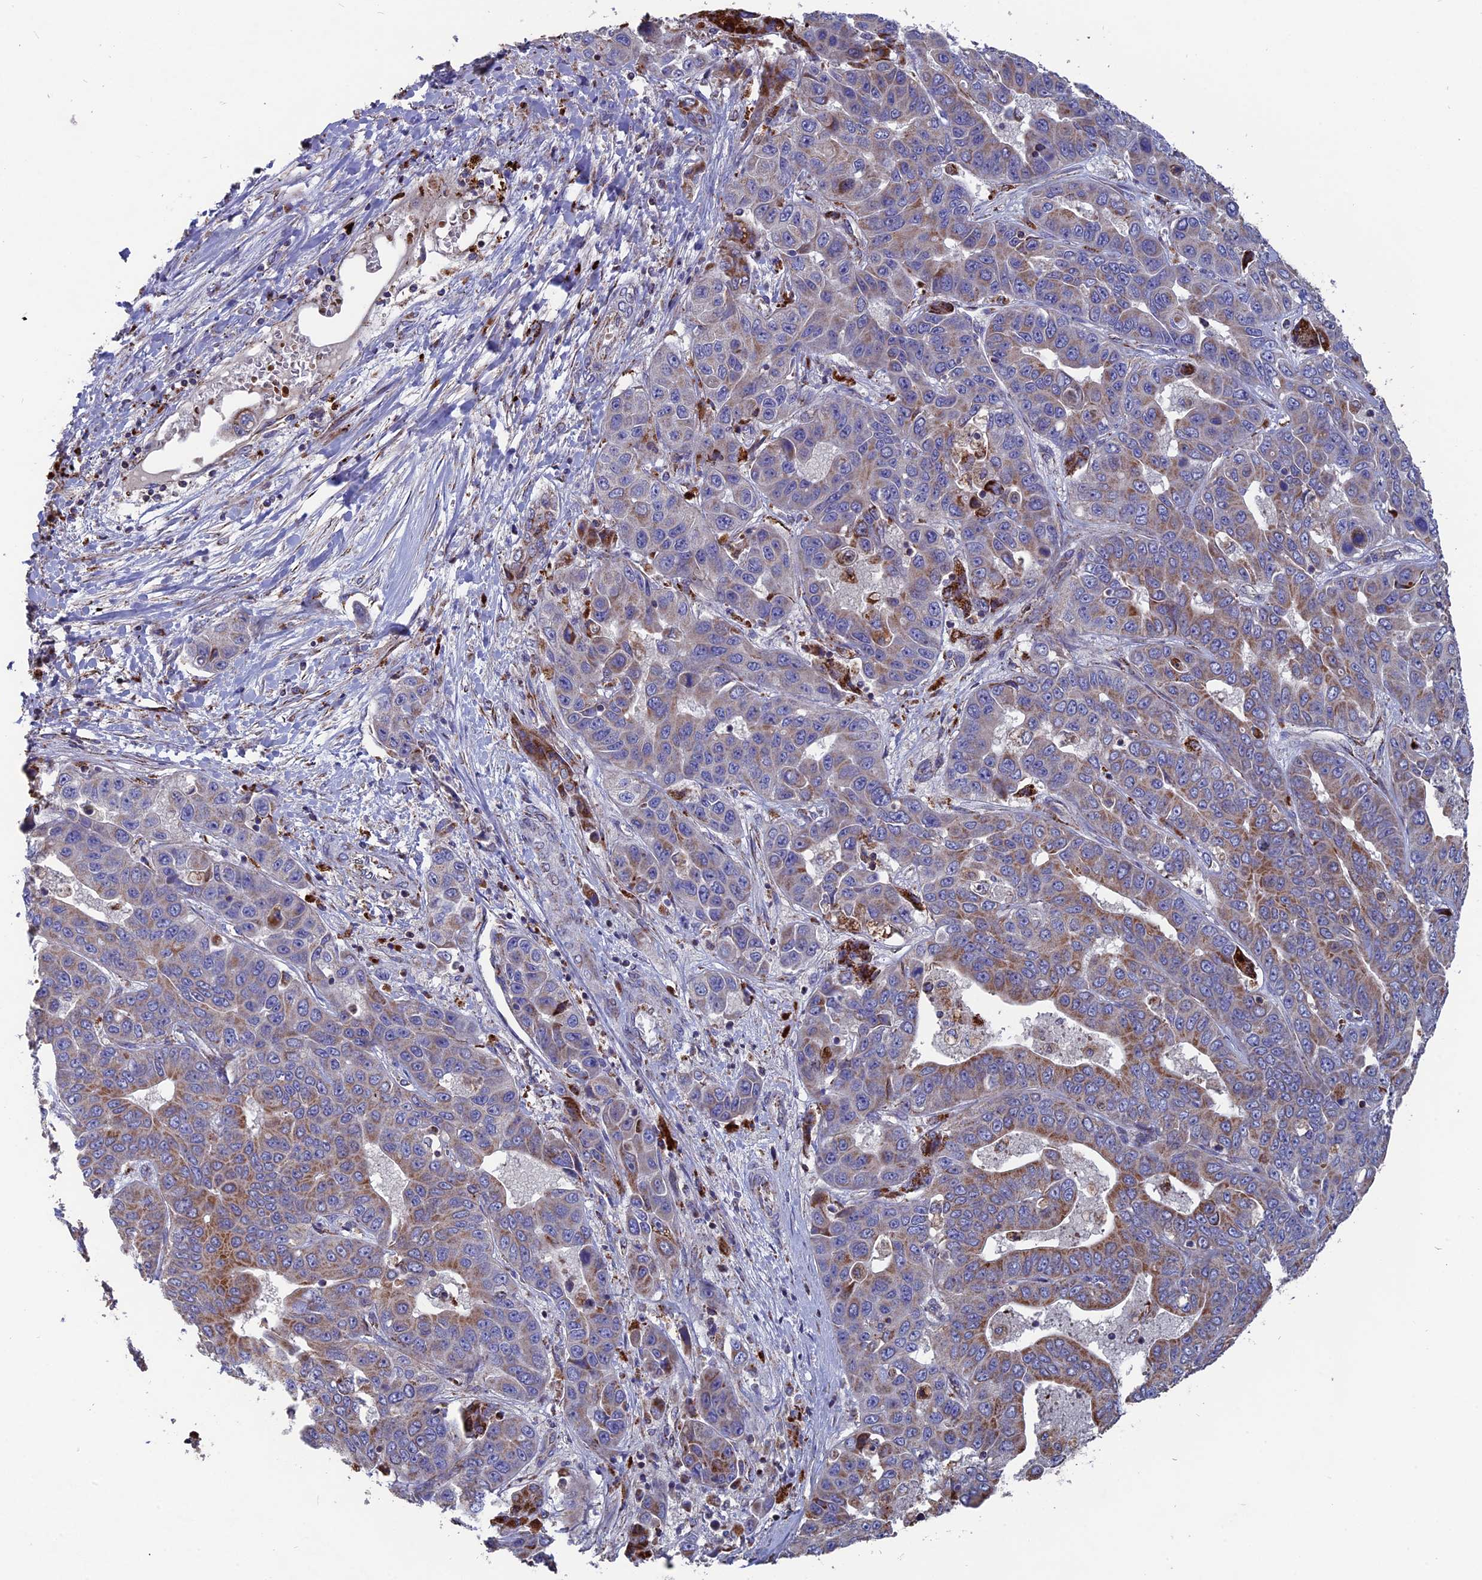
{"staining": {"intensity": "moderate", "quantity": ">75%", "location": "cytoplasmic/membranous"}, "tissue": "liver cancer", "cell_type": "Tumor cells", "image_type": "cancer", "snomed": [{"axis": "morphology", "description": "Cholangiocarcinoma"}, {"axis": "topography", "description": "Liver"}], "caption": "Immunohistochemistry (IHC) of cholangiocarcinoma (liver) exhibits medium levels of moderate cytoplasmic/membranous expression in approximately >75% of tumor cells.", "gene": "TGFA", "patient": {"sex": "female", "age": 52}}